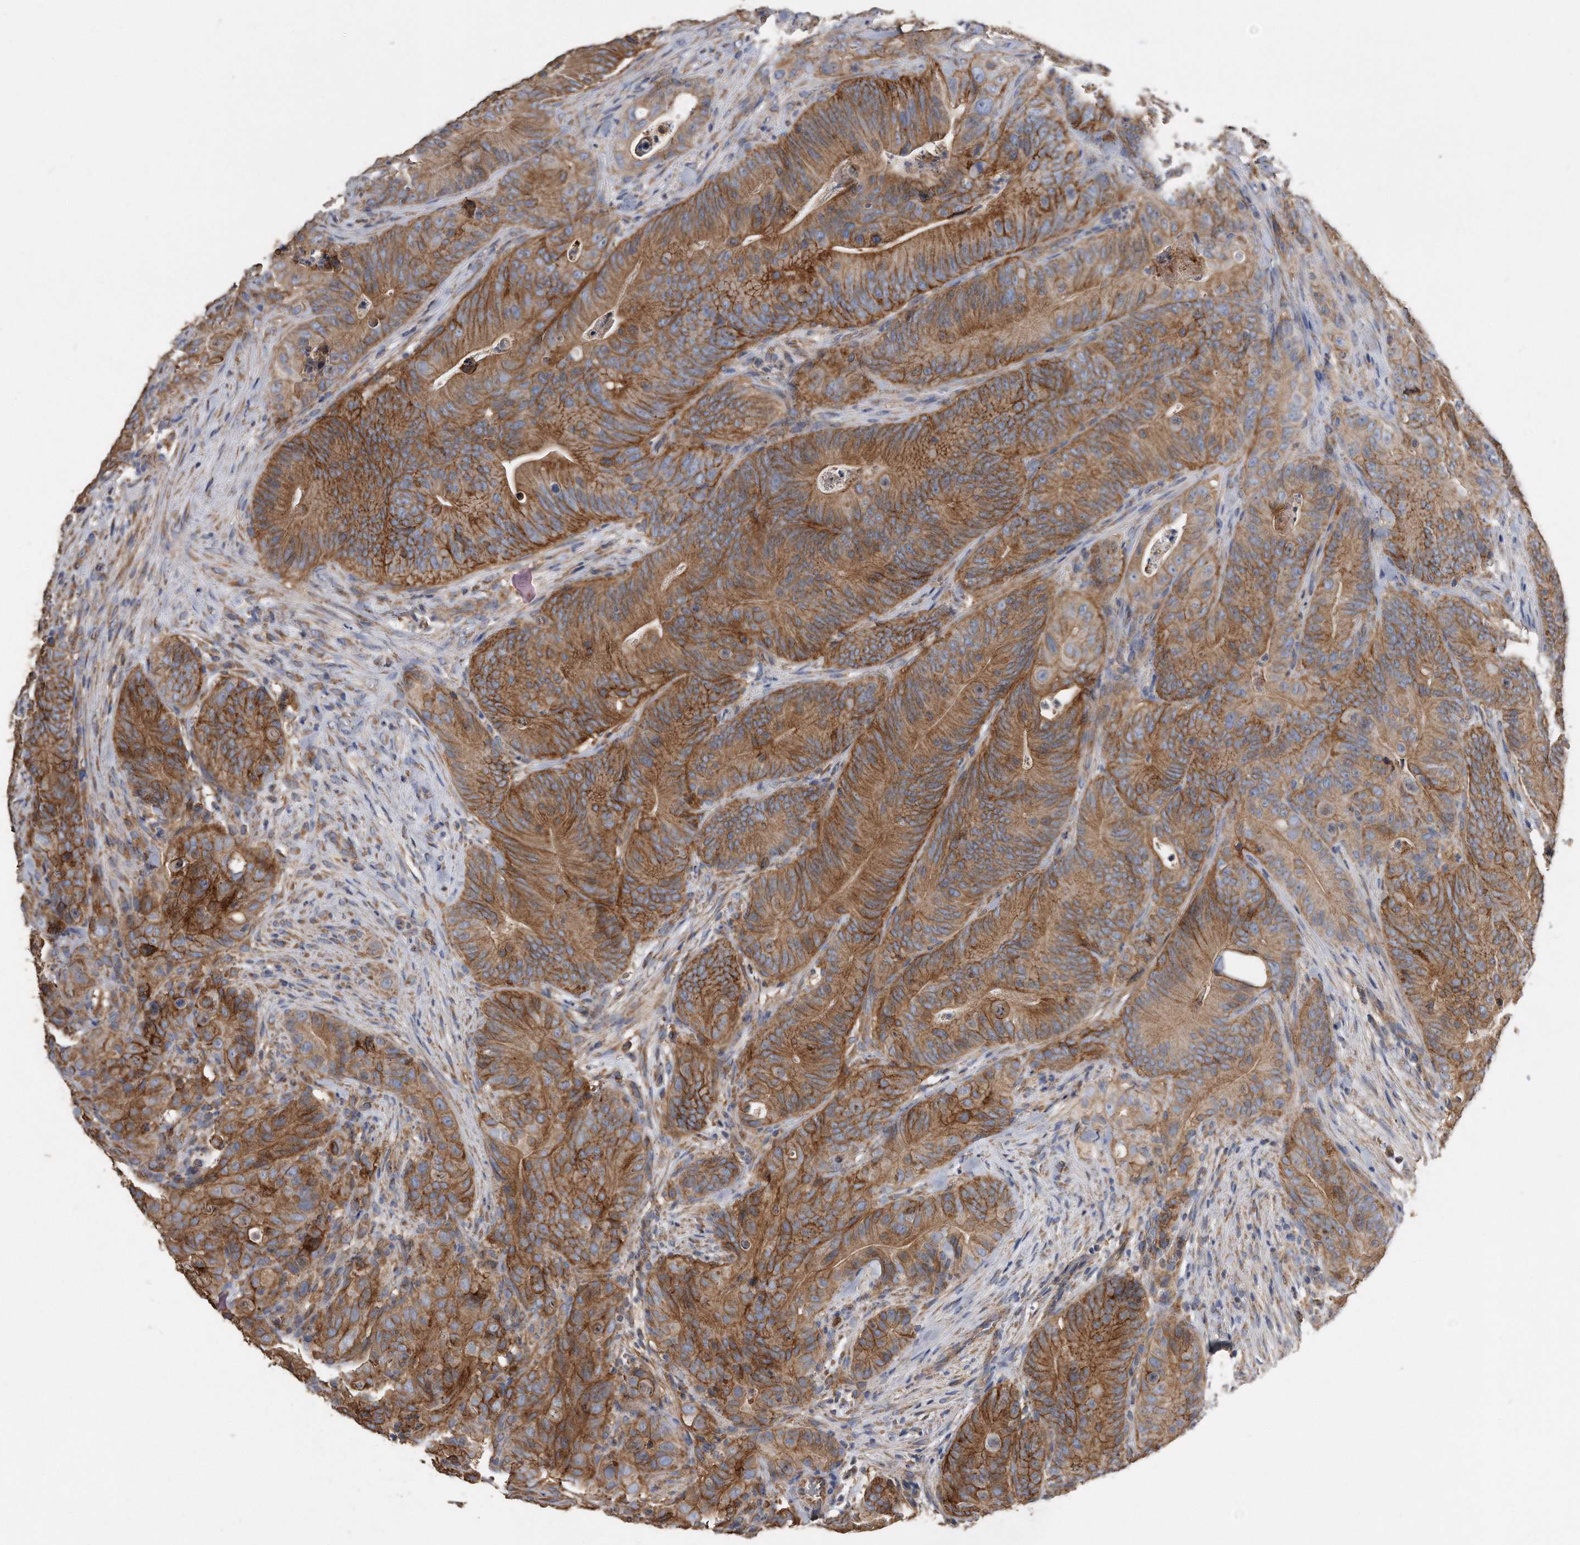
{"staining": {"intensity": "moderate", "quantity": ">75%", "location": "cytoplasmic/membranous"}, "tissue": "colorectal cancer", "cell_type": "Tumor cells", "image_type": "cancer", "snomed": [{"axis": "morphology", "description": "Normal tissue, NOS"}, {"axis": "topography", "description": "Colon"}], "caption": "Immunohistochemistry (IHC) of colorectal cancer demonstrates medium levels of moderate cytoplasmic/membranous positivity in approximately >75% of tumor cells.", "gene": "CDCP1", "patient": {"sex": "female", "age": 82}}